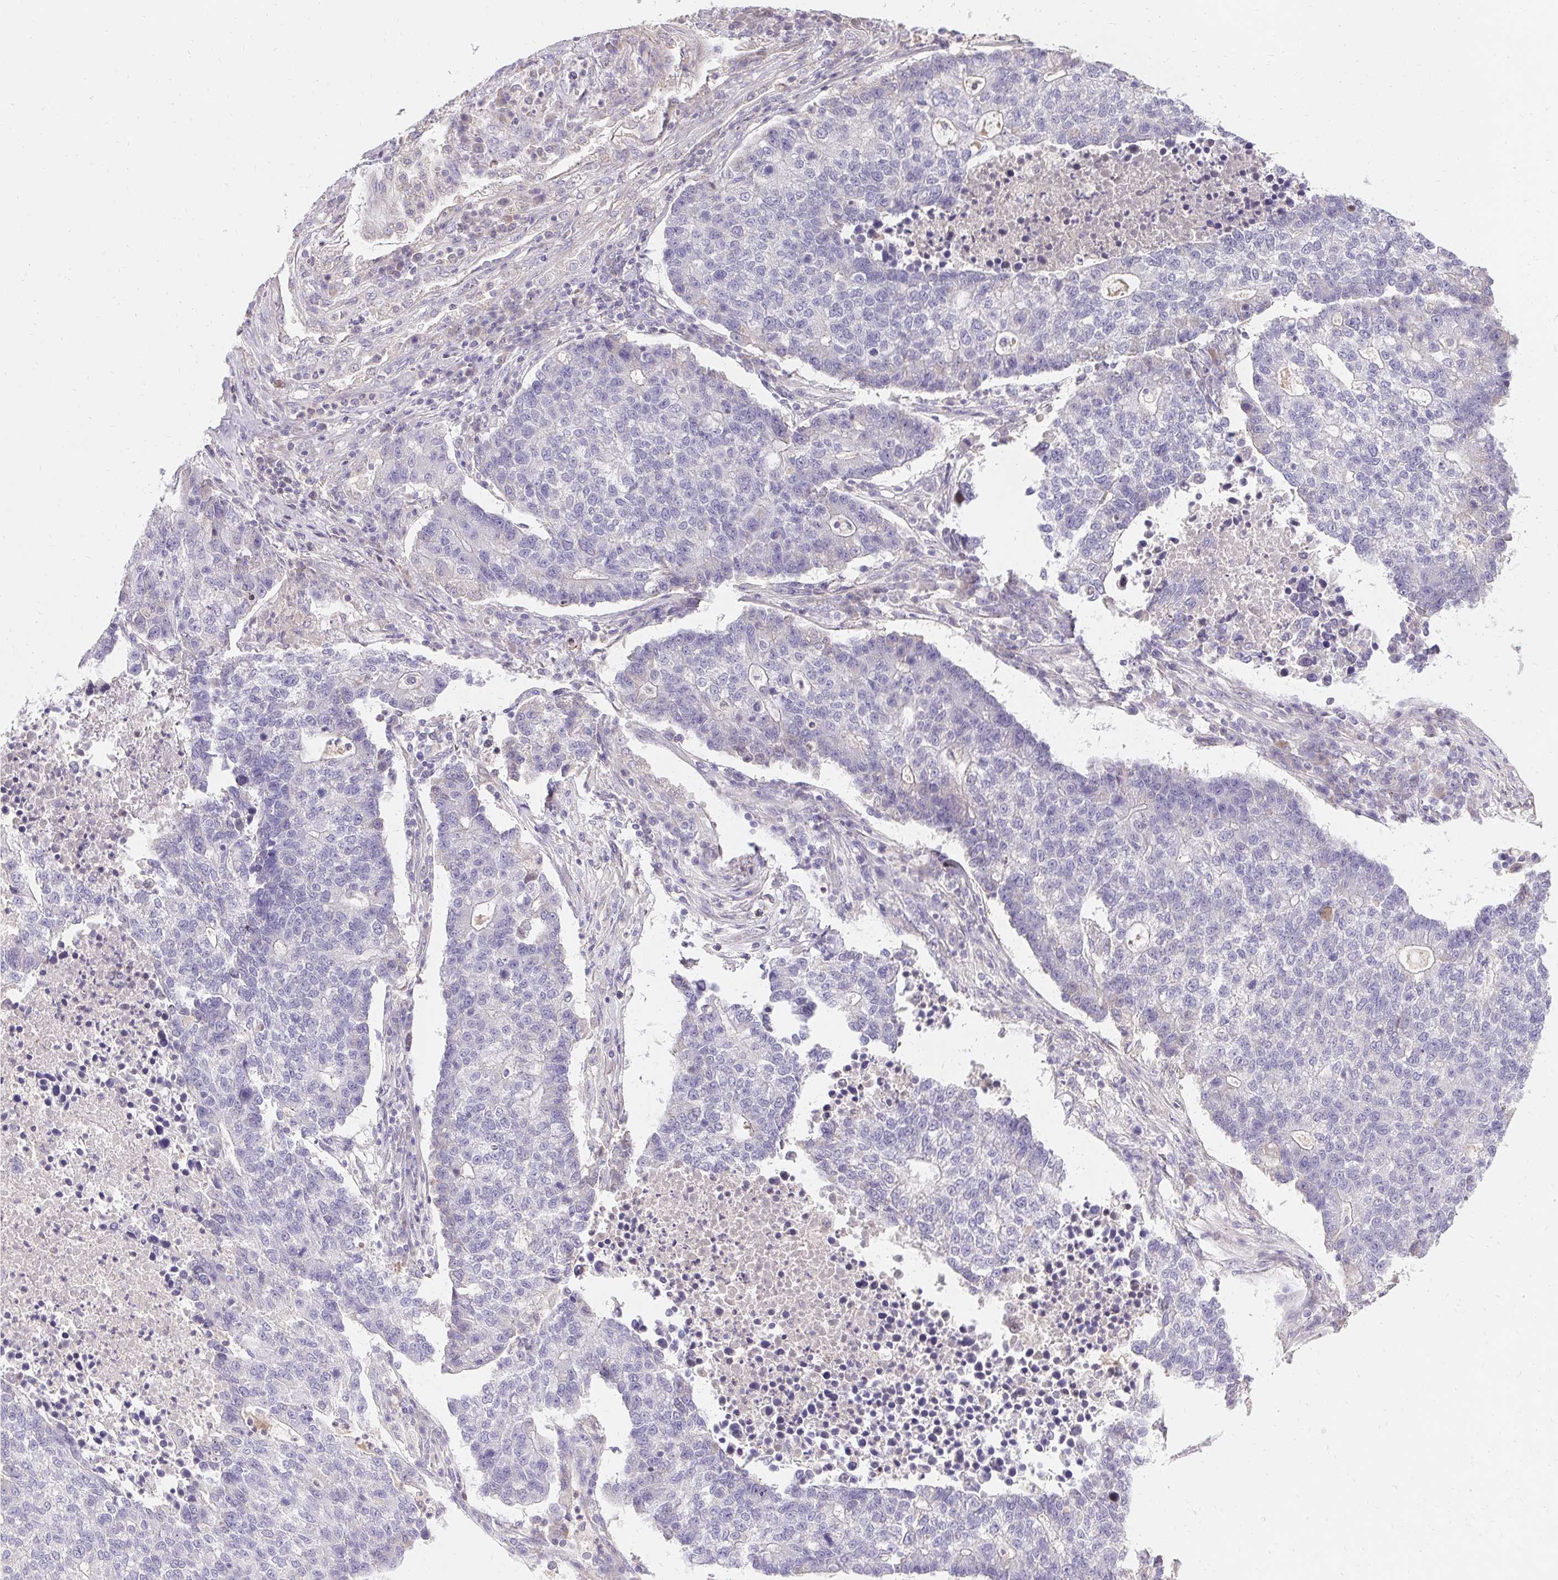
{"staining": {"intensity": "negative", "quantity": "none", "location": "none"}, "tissue": "lung cancer", "cell_type": "Tumor cells", "image_type": "cancer", "snomed": [{"axis": "morphology", "description": "Adenocarcinoma, NOS"}, {"axis": "topography", "description": "Lung"}], "caption": "Lung cancer (adenocarcinoma) was stained to show a protein in brown. There is no significant expression in tumor cells.", "gene": "TRIP13", "patient": {"sex": "male", "age": 57}}